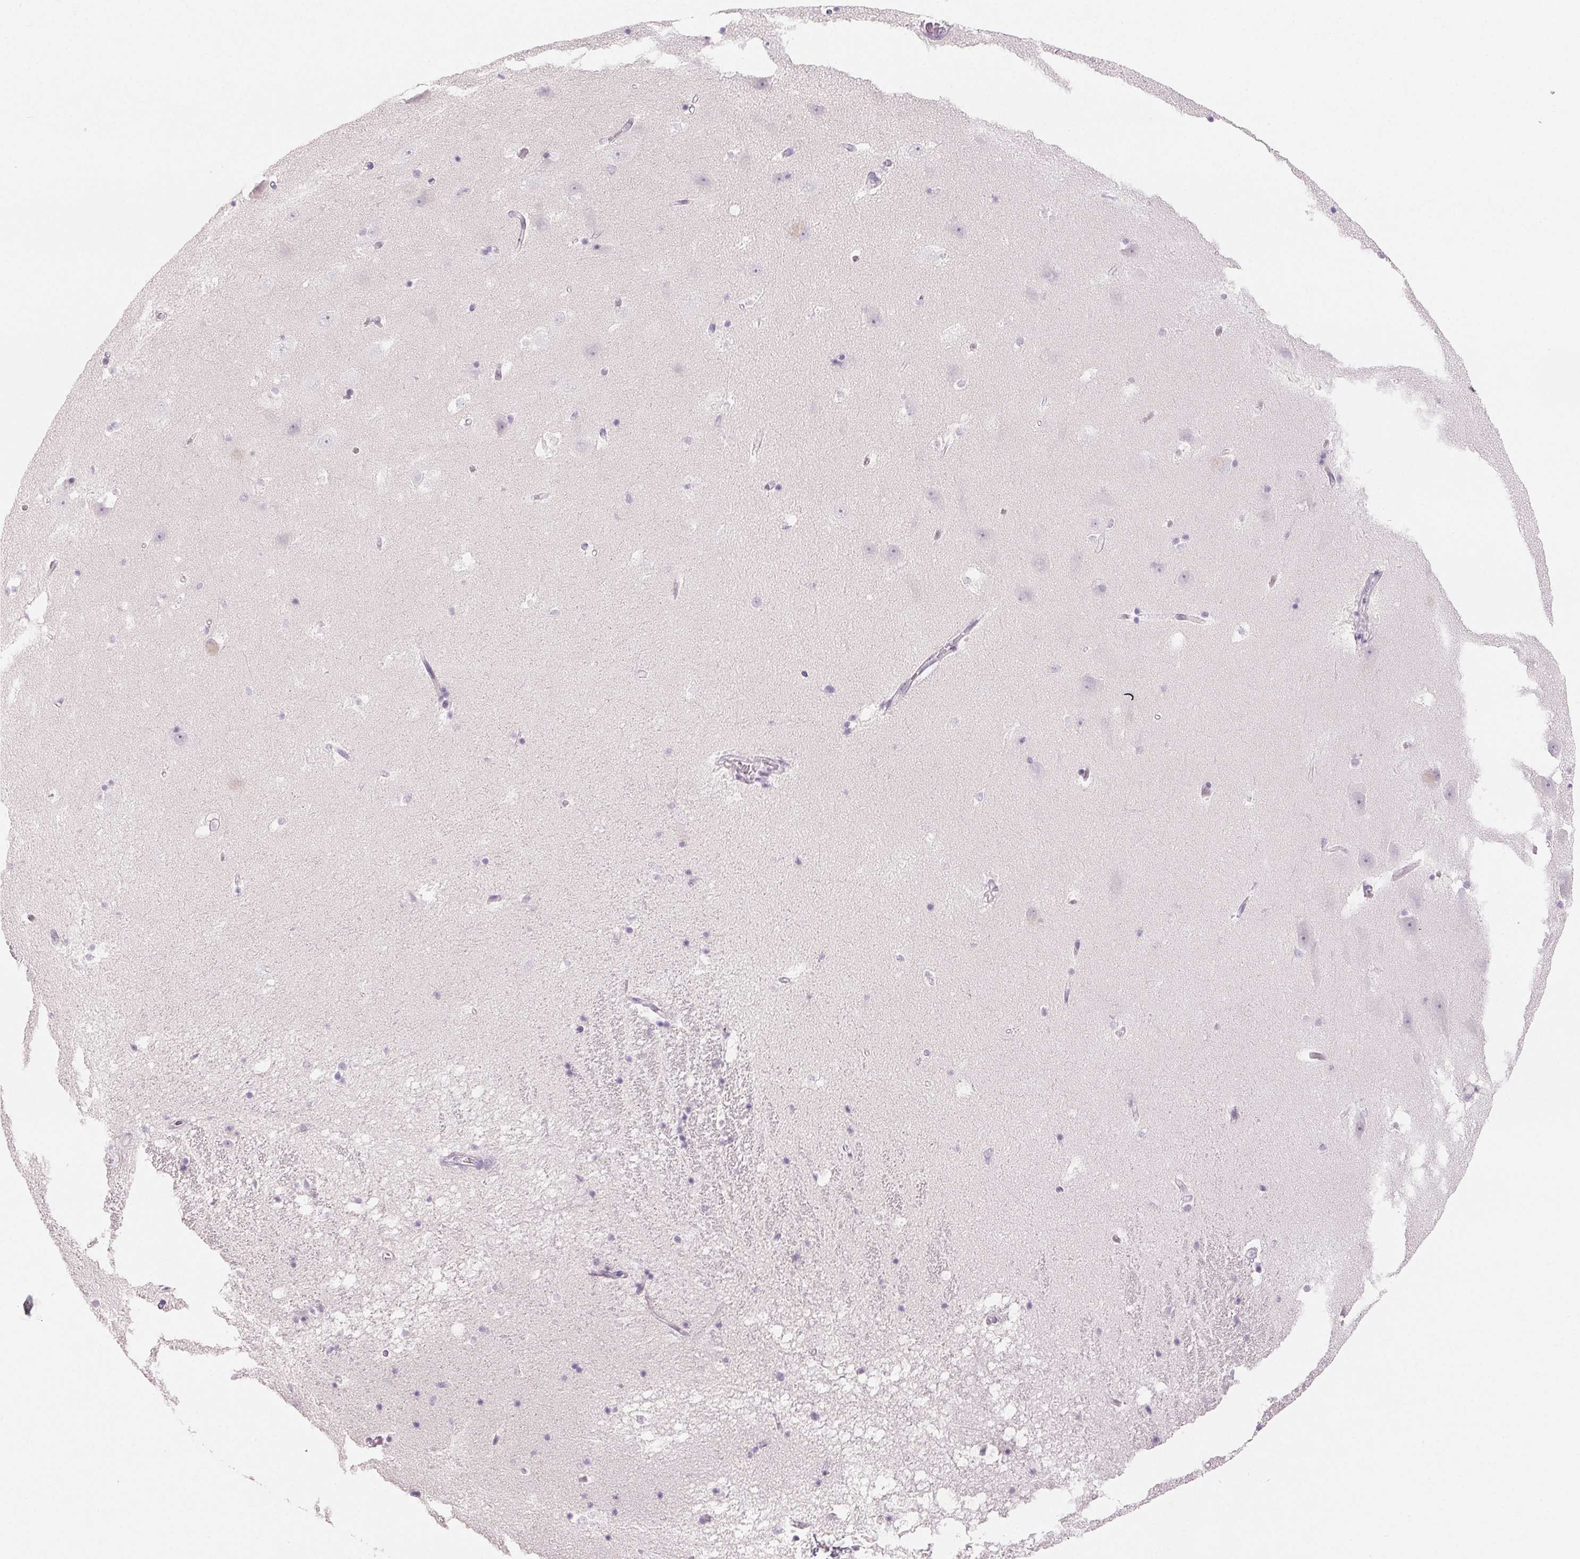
{"staining": {"intensity": "negative", "quantity": "none", "location": "none"}, "tissue": "hippocampus", "cell_type": "Glial cells", "image_type": "normal", "snomed": [{"axis": "morphology", "description": "Normal tissue, NOS"}, {"axis": "topography", "description": "Hippocampus"}], "caption": "This is a histopathology image of immunohistochemistry staining of unremarkable hippocampus, which shows no expression in glial cells. Nuclei are stained in blue.", "gene": "CD69", "patient": {"sex": "male", "age": 58}}